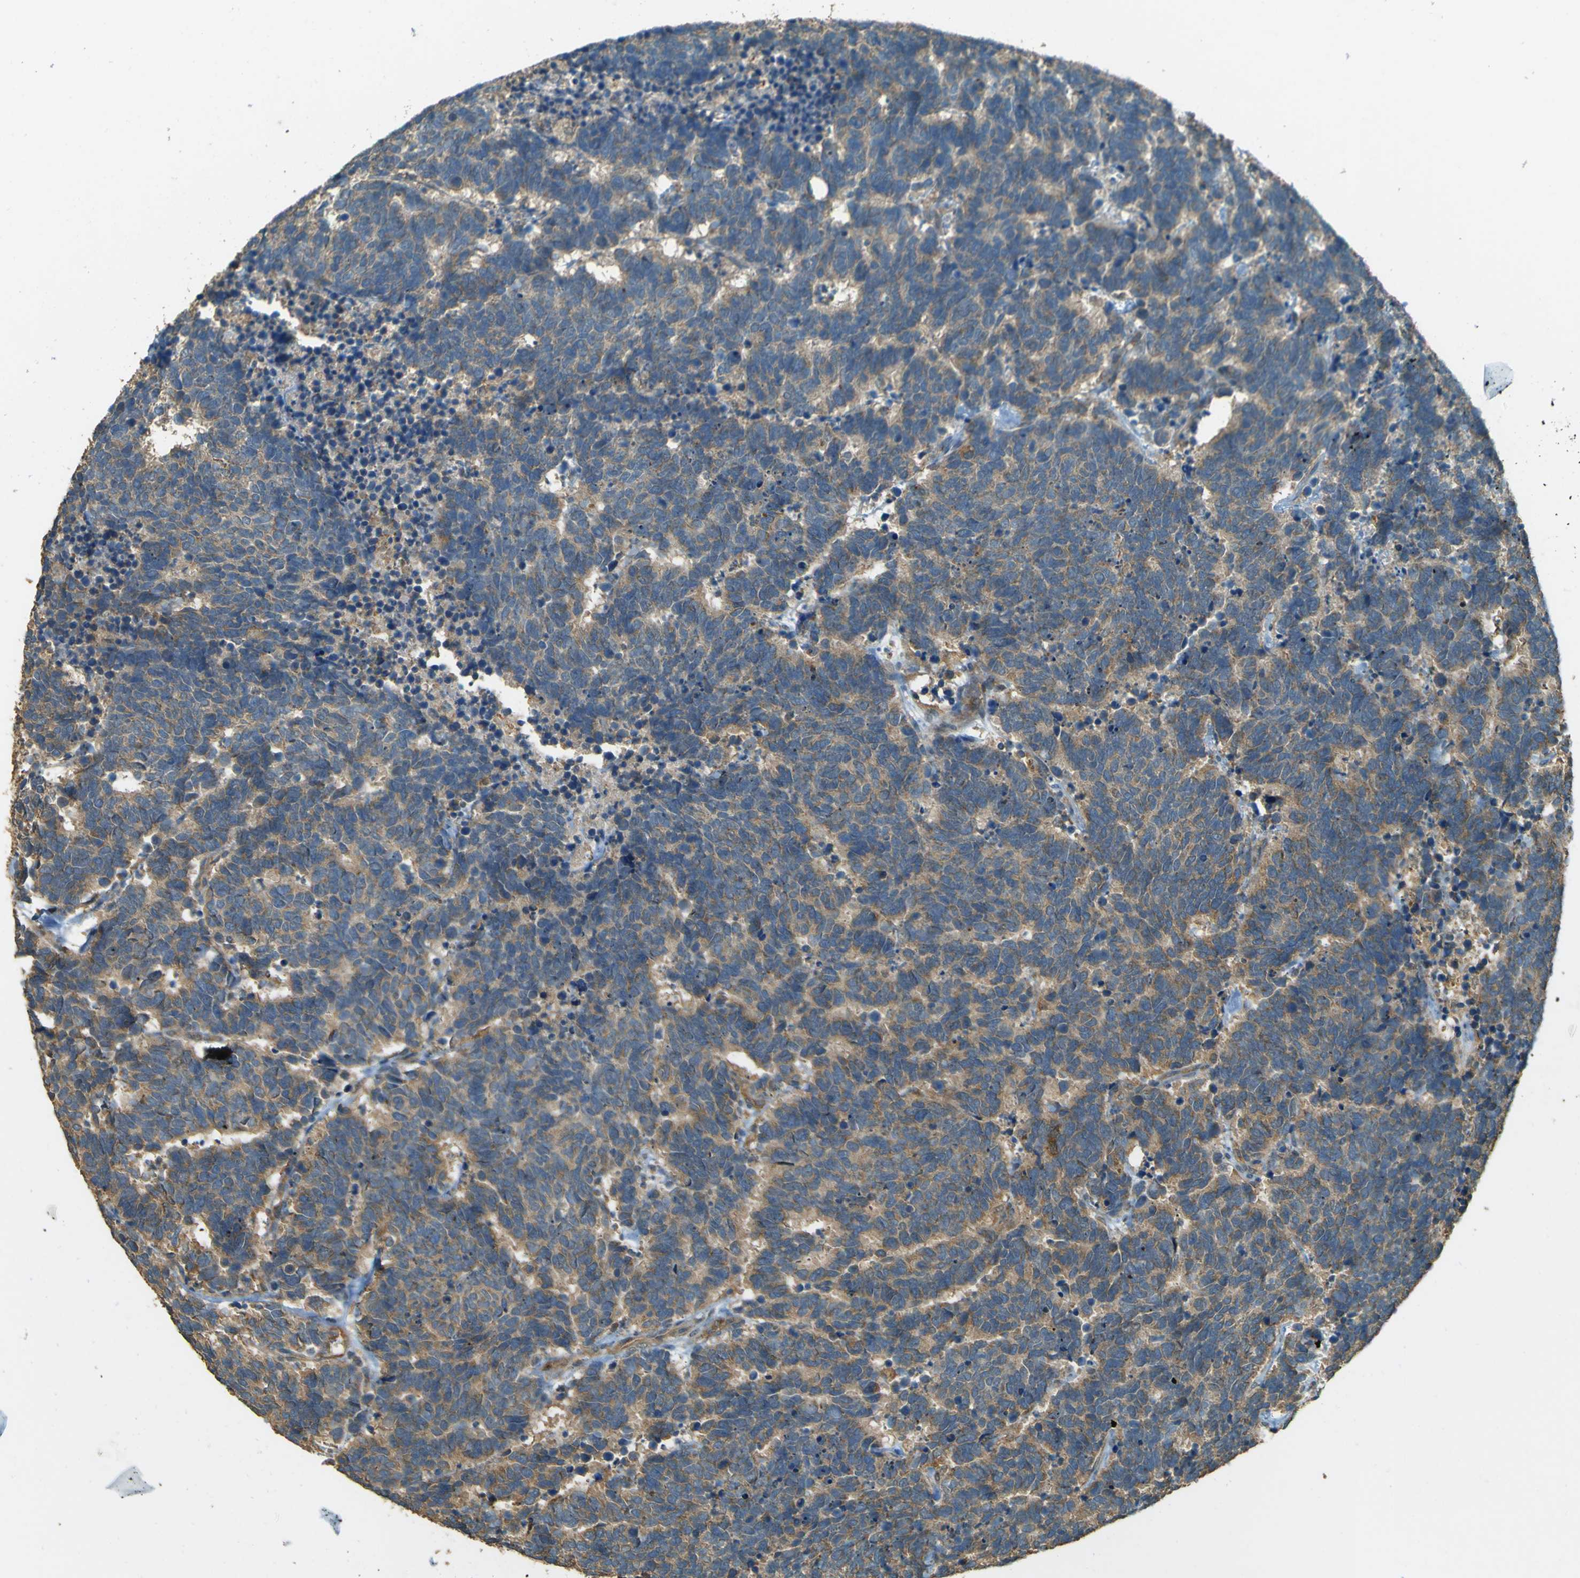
{"staining": {"intensity": "weak", "quantity": ">75%", "location": "cytoplasmic/membranous"}, "tissue": "carcinoid", "cell_type": "Tumor cells", "image_type": "cancer", "snomed": [{"axis": "morphology", "description": "Carcinoma, NOS"}, {"axis": "morphology", "description": "Carcinoid, malignant, NOS"}, {"axis": "topography", "description": "Urinary bladder"}], "caption": "Immunohistochemistry micrograph of neoplastic tissue: carcinoid stained using IHC demonstrates low levels of weak protein expression localized specifically in the cytoplasmic/membranous of tumor cells, appearing as a cytoplasmic/membranous brown color.", "gene": "GOLGA1", "patient": {"sex": "male", "age": 57}}